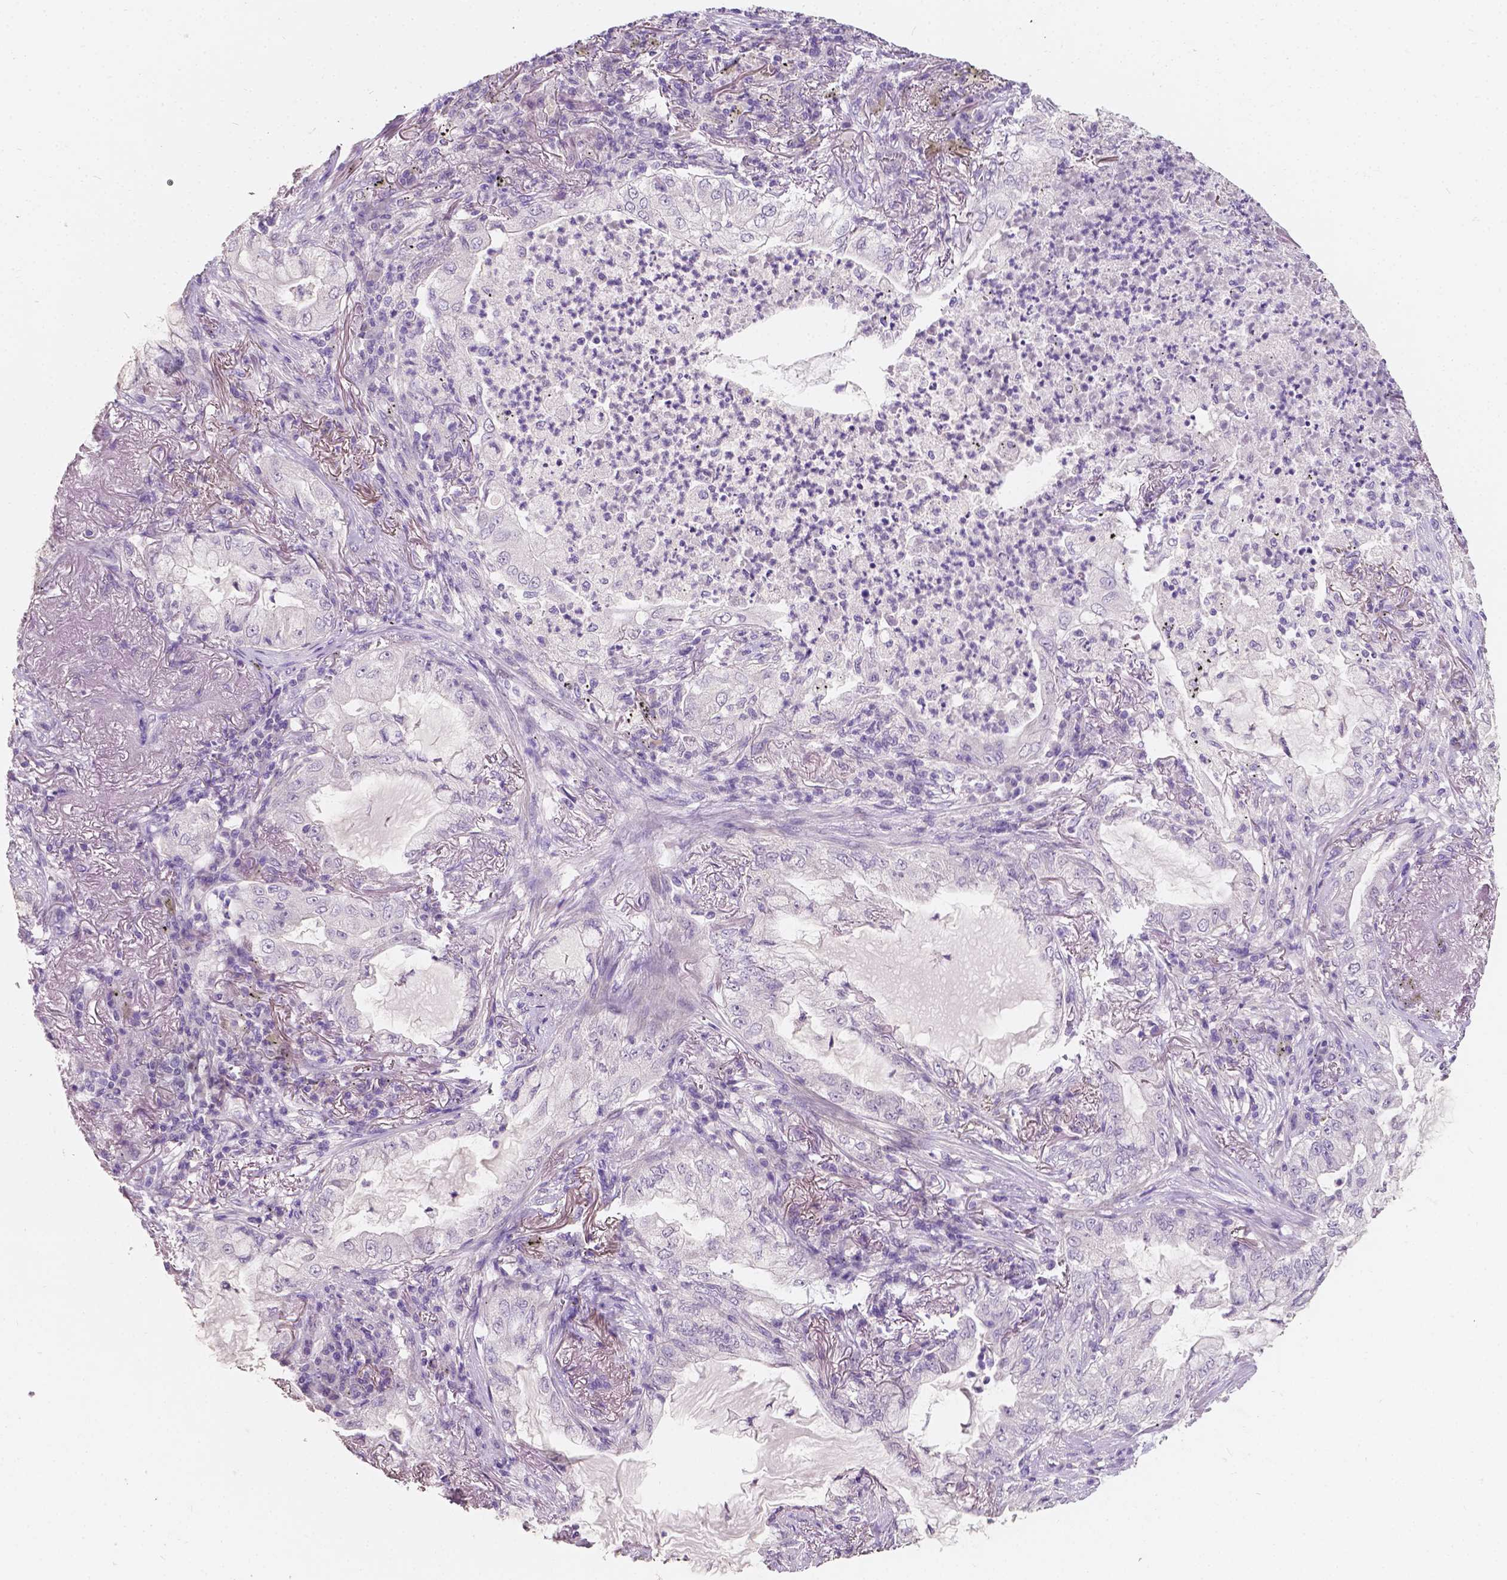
{"staining": {"intensity": "negative", "quantity": "none", "location": "none"}, "tissue": "lung cancer", "cell_type": "Tumor cells", "image_type": "cancer", "snomed": [{"axis": "morphology", "description": "Adenocarcinoma, NOS"}, {"axis": "topography", "description": "Lung"}], "caption": "A histopathology image of lung adenocarcinoma stained for a protein reveals no brown staining in tumor cells.", "gene": "TAL1", "patient": {"sex": "female", "age": 73}}